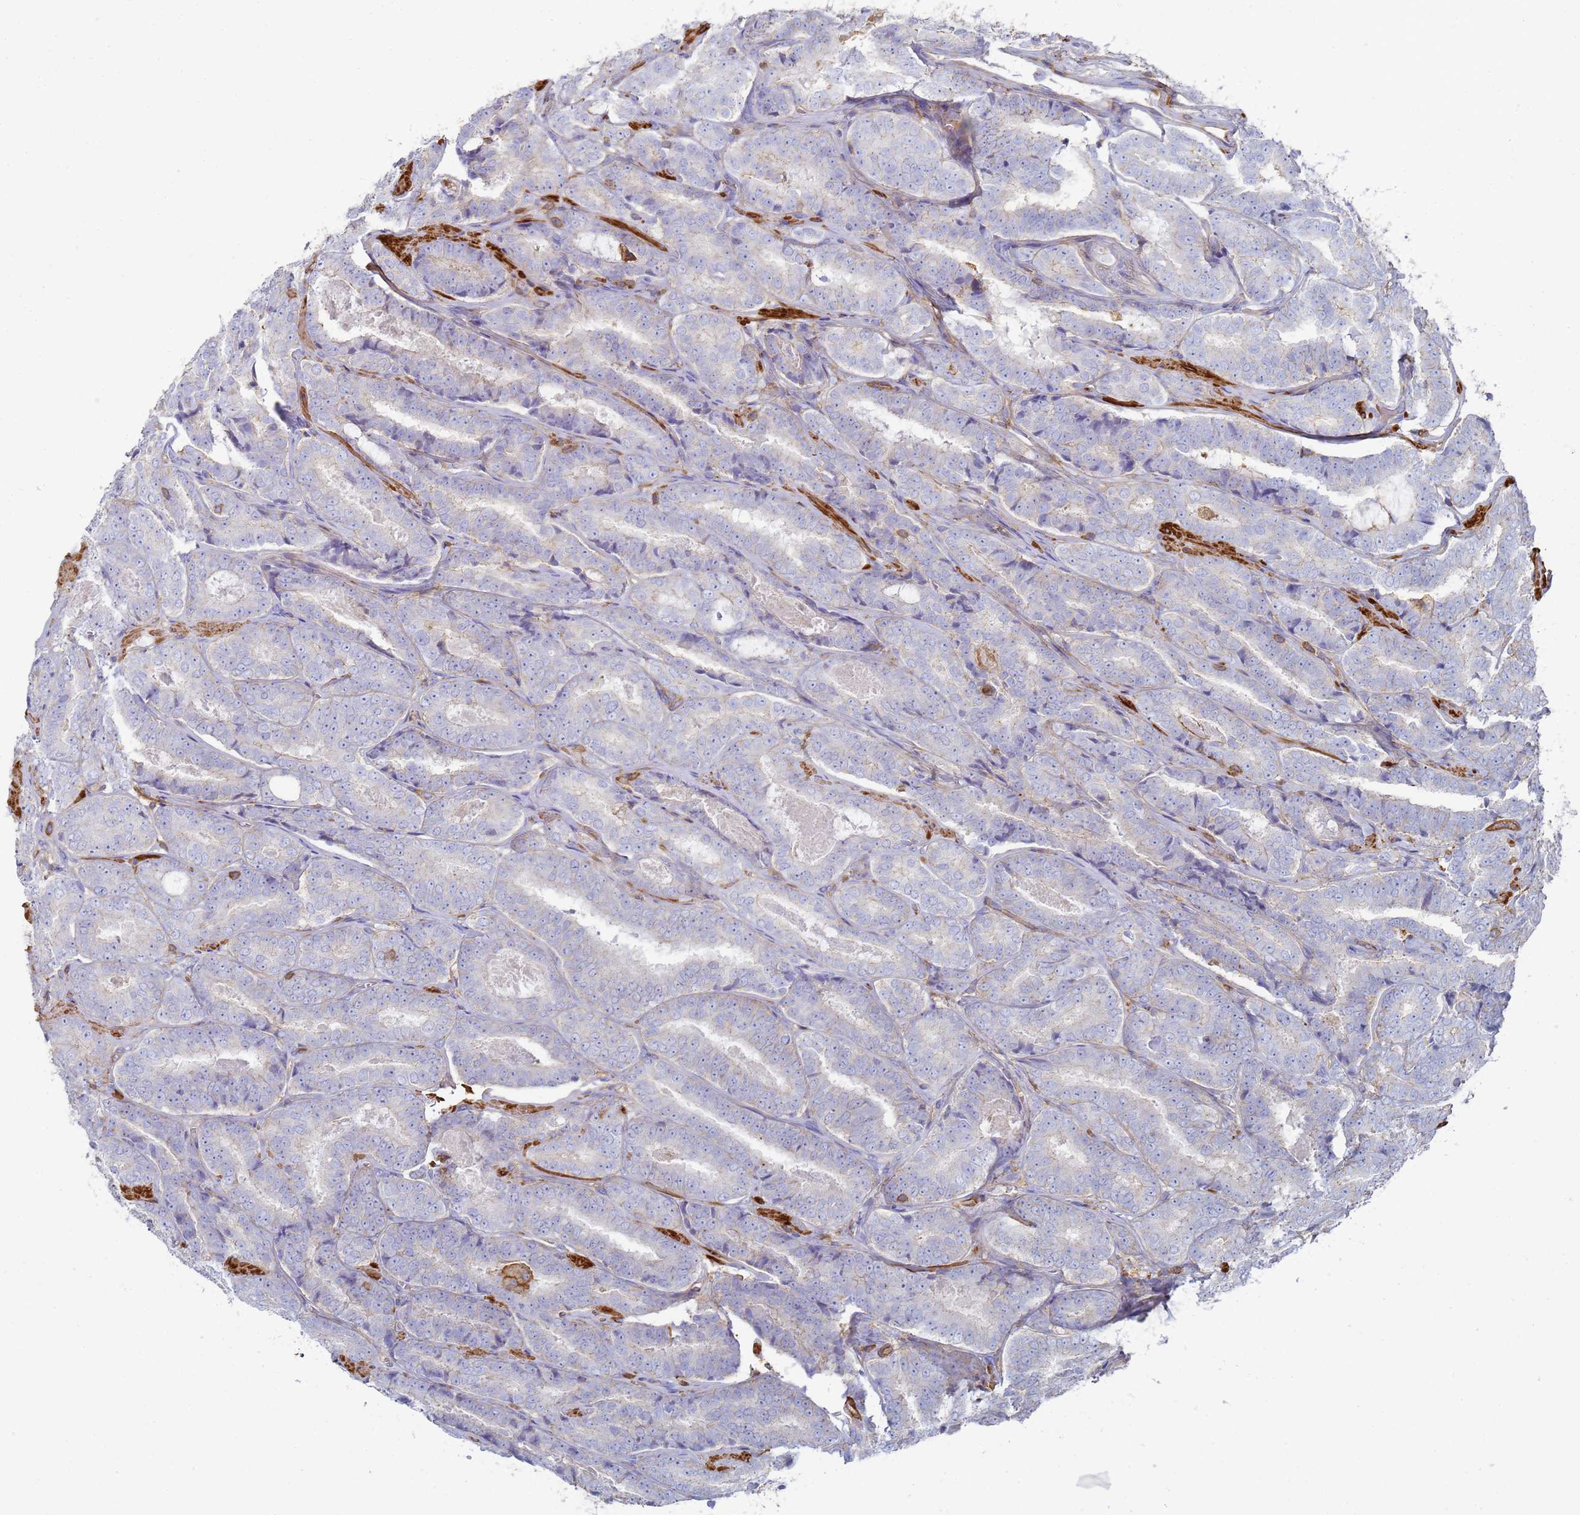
{"staining": {"intensity": "negative", "quantity": "none", "location": "none"}, "tissue": "prostate cancer", "cell_type": "Tumor cells", "image_type": "cancer", "snomed": [{"axis": "morphology", "description": "Adenocarcinoma, High grade"}, {"axis": "topography", "description": "Prostate"}], "caption": "This is an immunohistochemistry (IHC) micrograph of human high-grade adenocarcinoma (prostate). There is no expression in tumor cells.", "gene": "ACTB", "patient": {"sex": "male", "age": 72}}